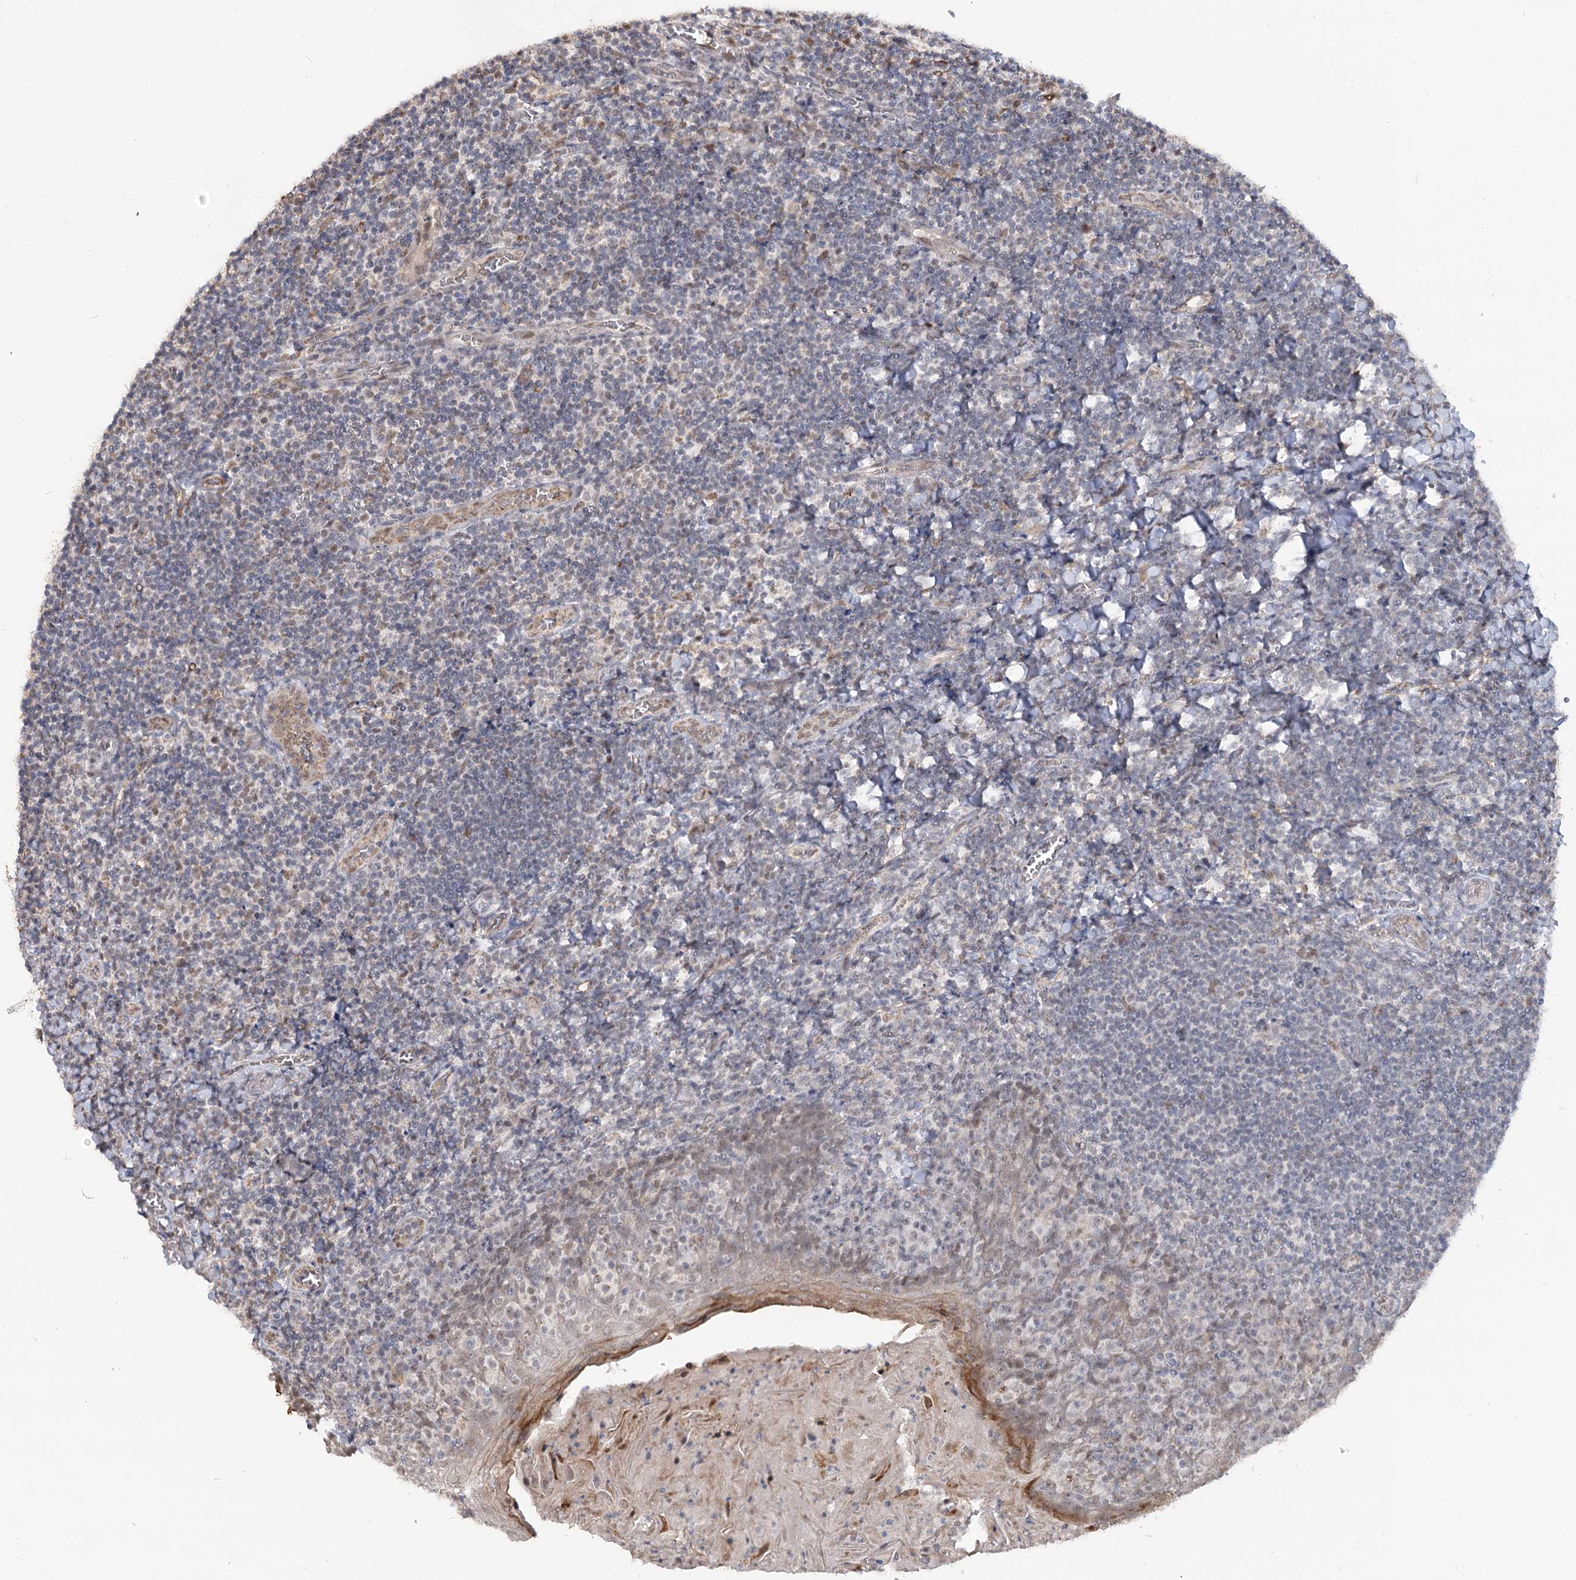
{"staining": {"intensity": "moderate", "quantity": "<25%", "location": "nuclear"}, "tissue": "tonsil", "cell_type": "Germinal center cells", "image_type": "normal", "snomed": [{"axis": "morphology", "description": "Normal tissue, NOS"}, {"axis": "topography", "description": "Tonsil"}], "caption": "About <25% of germinal center cells in unremarkable tonsil display moderate nuclear protein staining as visualized by brown immunohistochemical staining.", "gene": "RUFY4", "patient": {"sex": "male", "age": 27}}